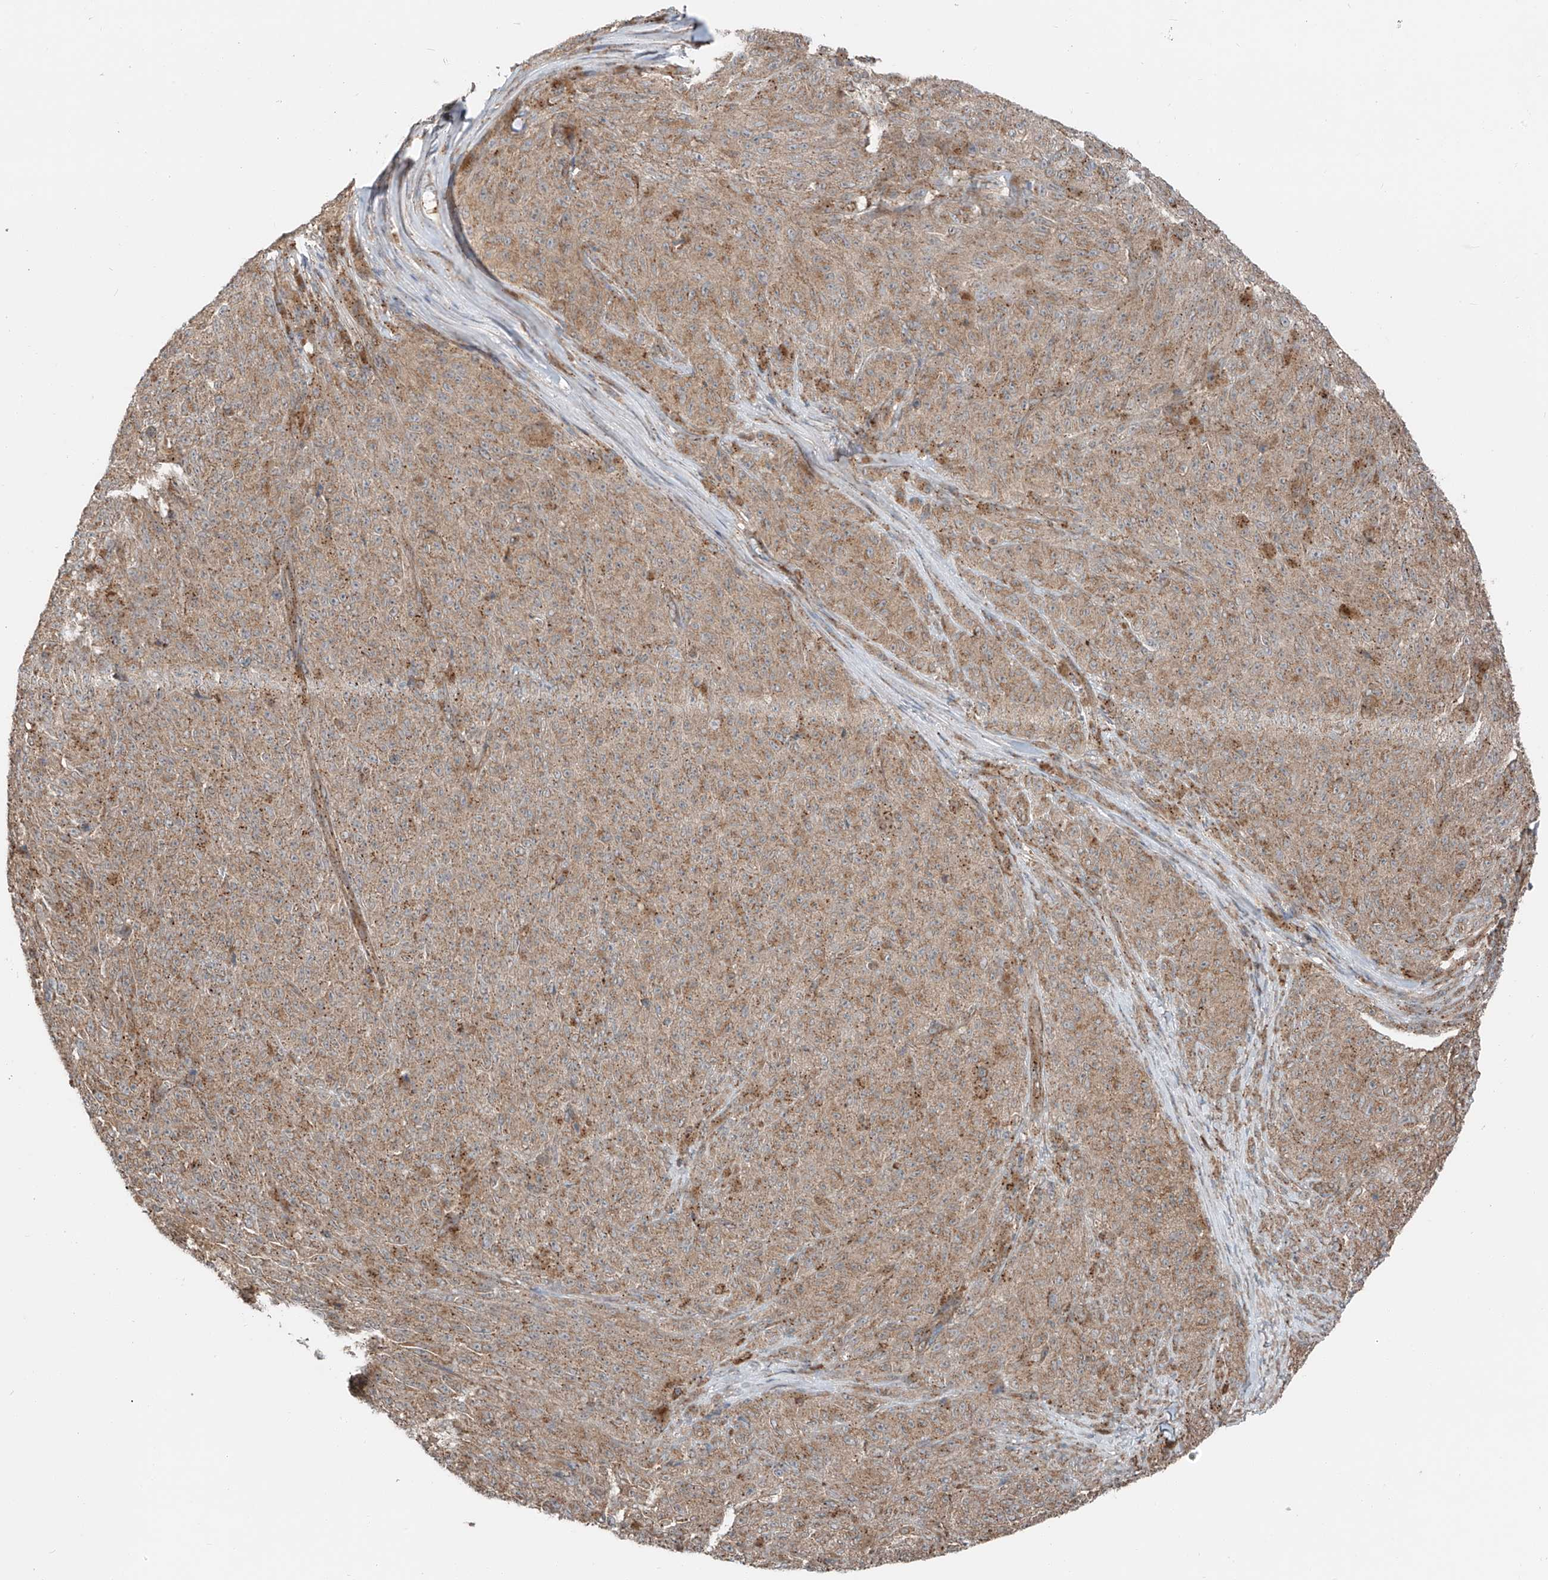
{"staining": {"intensity": "moderate", "quantity": ">75%", "location": "cytoplasmic/membranous"}, "tissue": "melanoma", "cell_type": "Tumor cells", "image_type": "cancer", "snomed": [{"axis": "morphology", "description": "Malignant melanoma, NOS"}, {"axis": "topography", "description": "Skin"}], "caption": "Immunohistochemical staining of melanoma exhibits moderate cytoplasmic/membranous protein expression in about >75% of tumor cells.", "gene": "CEP162", "patient": {"sex": "female", "age": 82}}